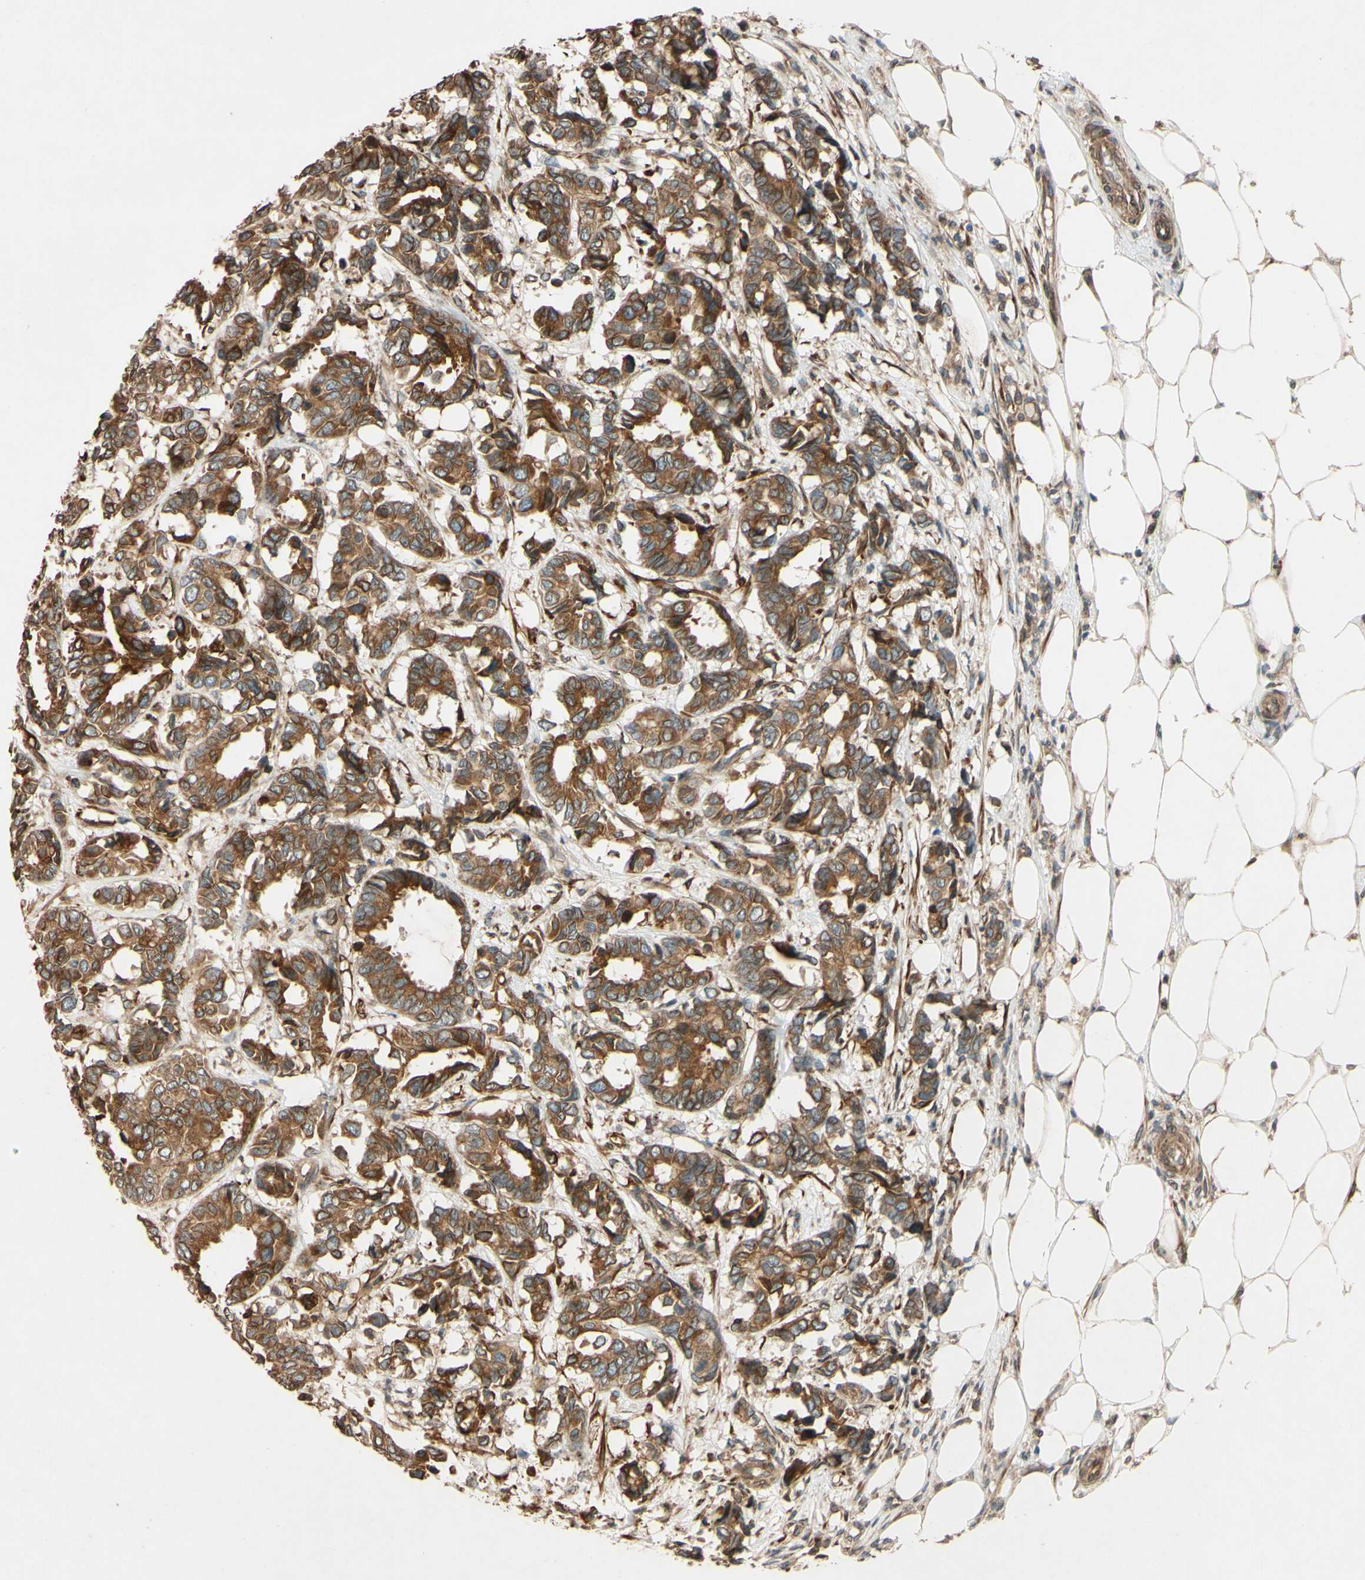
{"staining": {"intensity": "moderate", "quantity": ">75%", "location": "cytoplasmic/membranous,nuclear"}, "tissue": "breast cancer", "cell_type": "Tumor cells", "image_type": "cancer", "snomed": [{"axis": "morphology", "description": "Duct carcinoma"}, {"axis": "topography", "description": "Breast"}], "caption": "Immunohistochemistry (IHC) staining of breast cancer (intraductal carcinoma), which reveals medium levels of moderate cytoplasmic/membranous and nuclear expression in approximately >75% of tumor cells indicating moderate cytoplasmic/membranous and nuclear protein positivity. The staining was performed using DAB (3,3'-diaminobenzidine) (brown) for protein detection and nuclei were counterstained in hematoxylin (blue).", "gene": "PTPRU", "patient": {"sex": "female", "age": 87}}